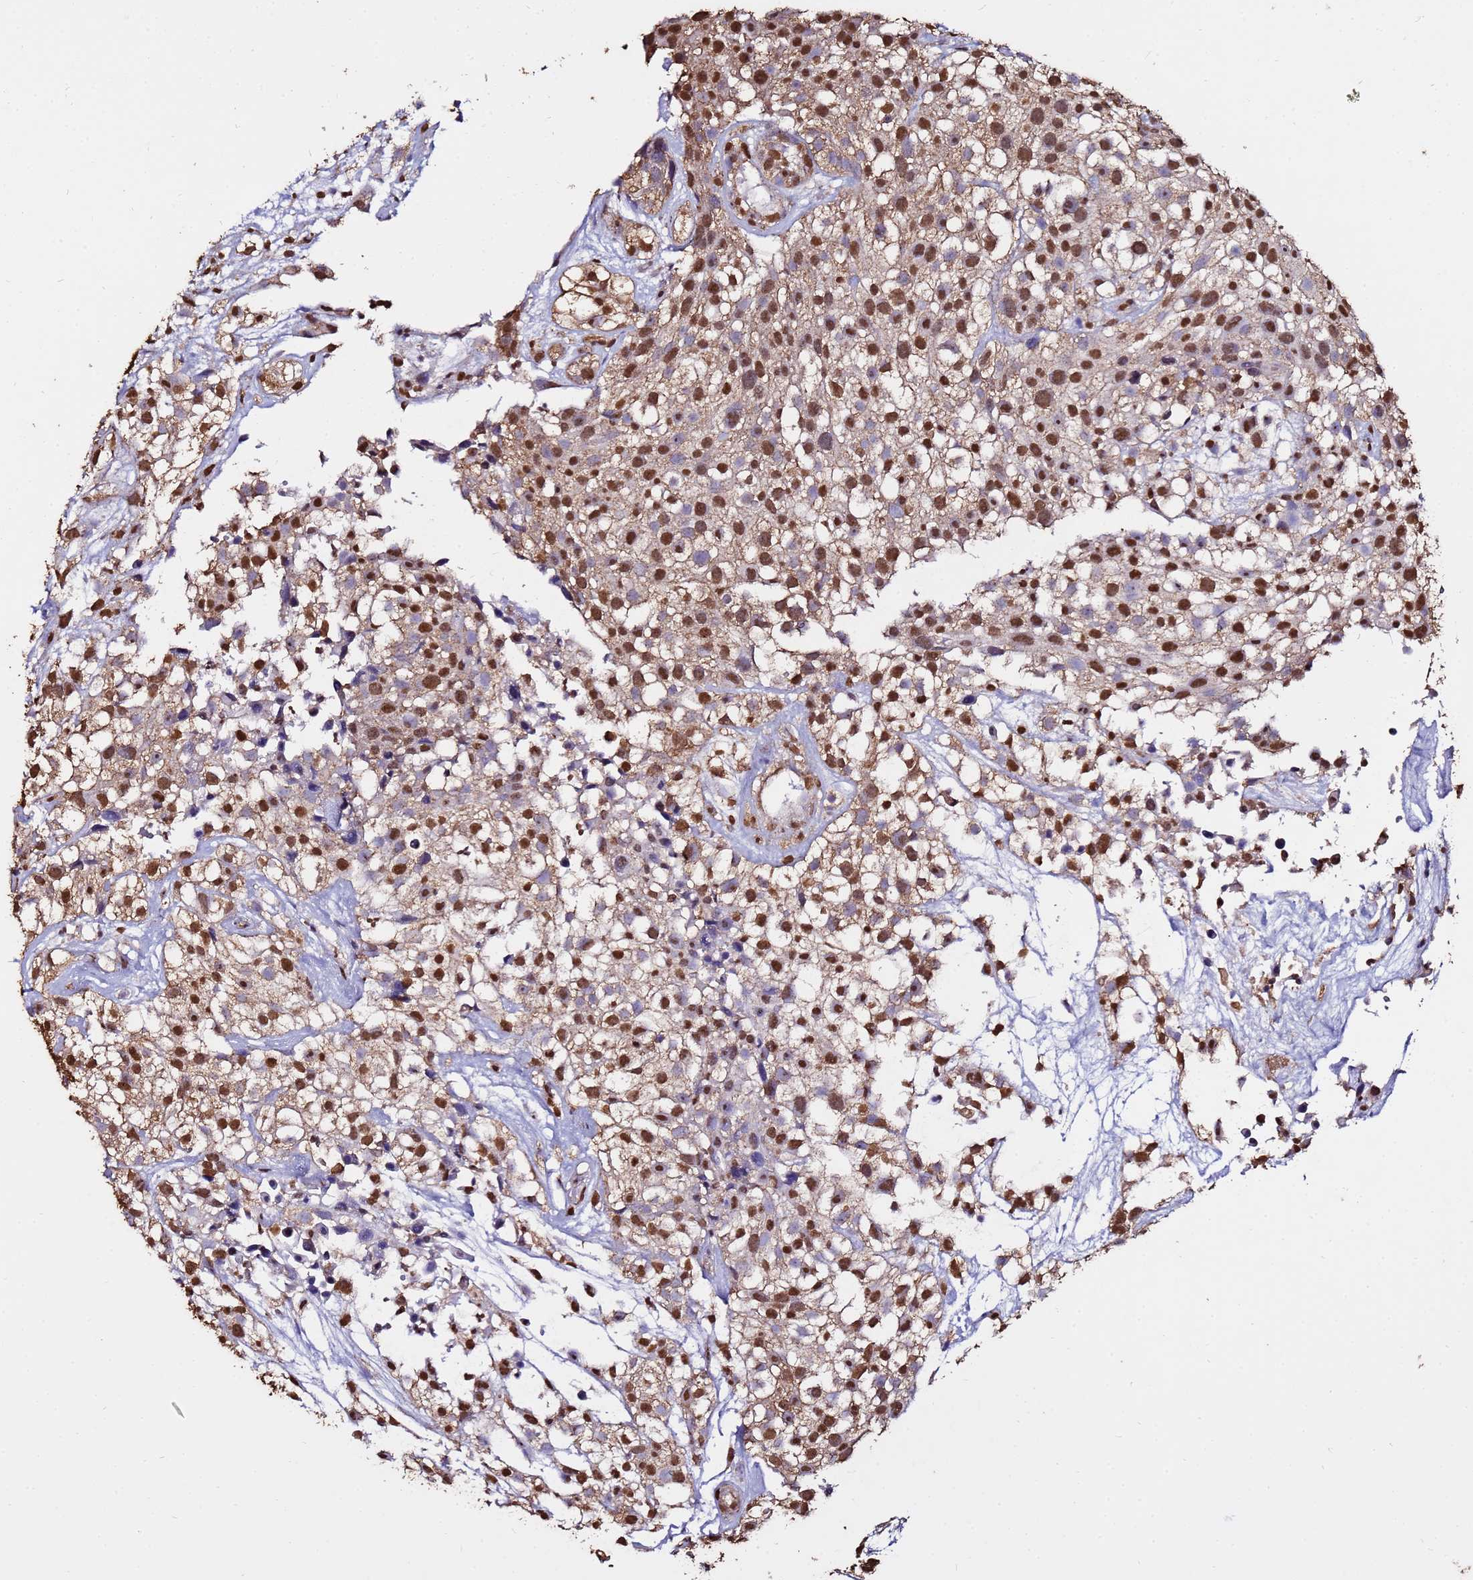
{"staining": {"intensity": "moderate", "quantity": ">75%", "location": "cytoplasmic/membranous,nuclear"}, "tissue": "urothelial cancer", "cell_type": "Tumor cells", "image_type": "cancer", "snomed": [{"axis": "morphology", "description": "Urothelial carcinoma, High grade"}, {"axis": "topography", "description": "Urinary bladder"}], "caption": "Approximately >75% of tumor cells in human urothelial carcinoma (high-grade) reveal moderate cytoplasmic/membranous and nuclear protein staining as visualized by brown immunohistochemical staining.", "gene": "TRIP6", "patient": {"sex": "male", "age": 56}}